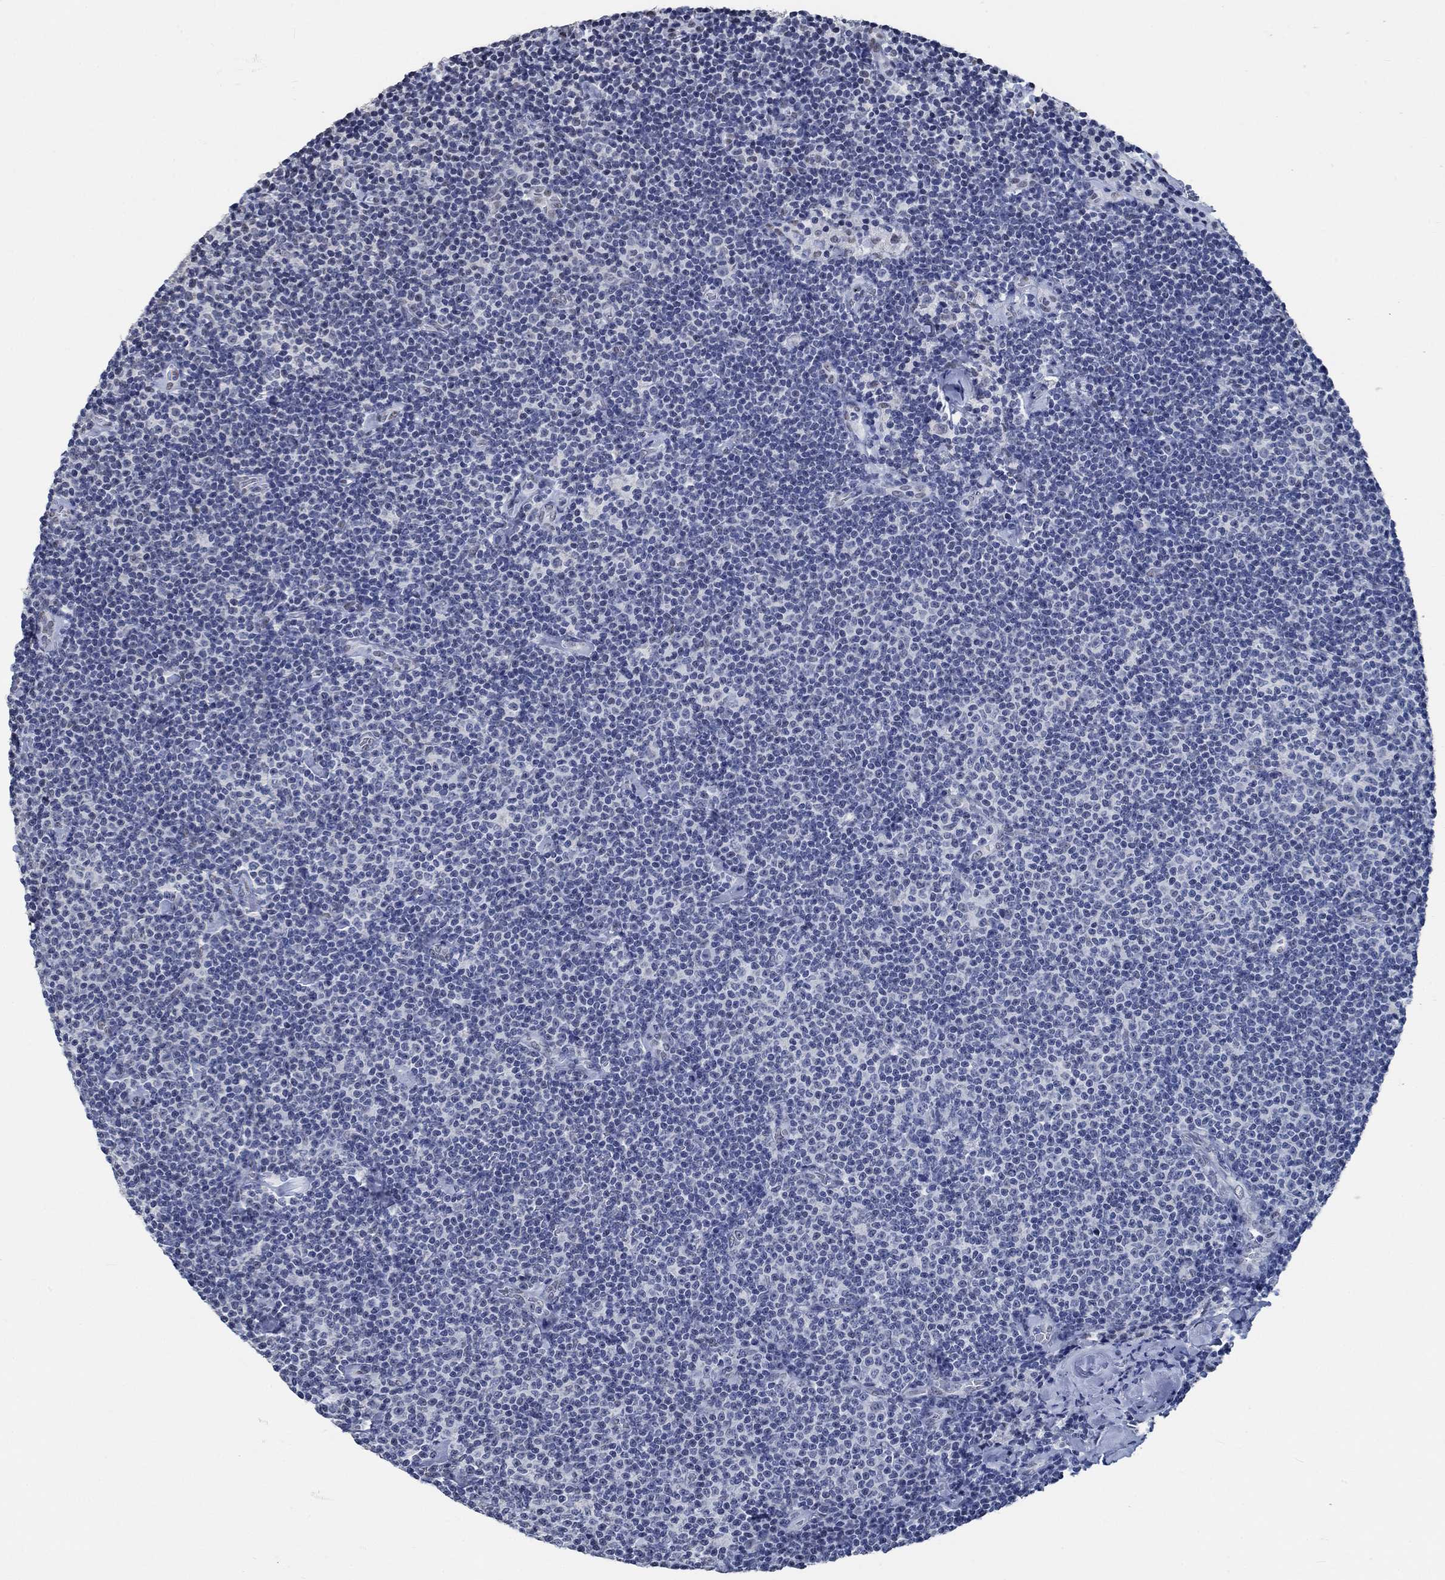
{"staining": {"intensity": "negative", "quantity": "none", "location": "none"}, "tissue": "lymphoma", "cell_type": "Tumor cells", "image_type": "cancer", "snomed": [{"axis": "morphology", "description": "Malignant lymphoma, non-Hodgkin's type, Low grade"}, {"axis": "topography", "description": "Lymph node"}], "caption": "Lymphoma stained for a protein using IHC shows no staining tumor cells.", "gene": "OBSCN", "patient": {"sex": "male", "age": 81}}